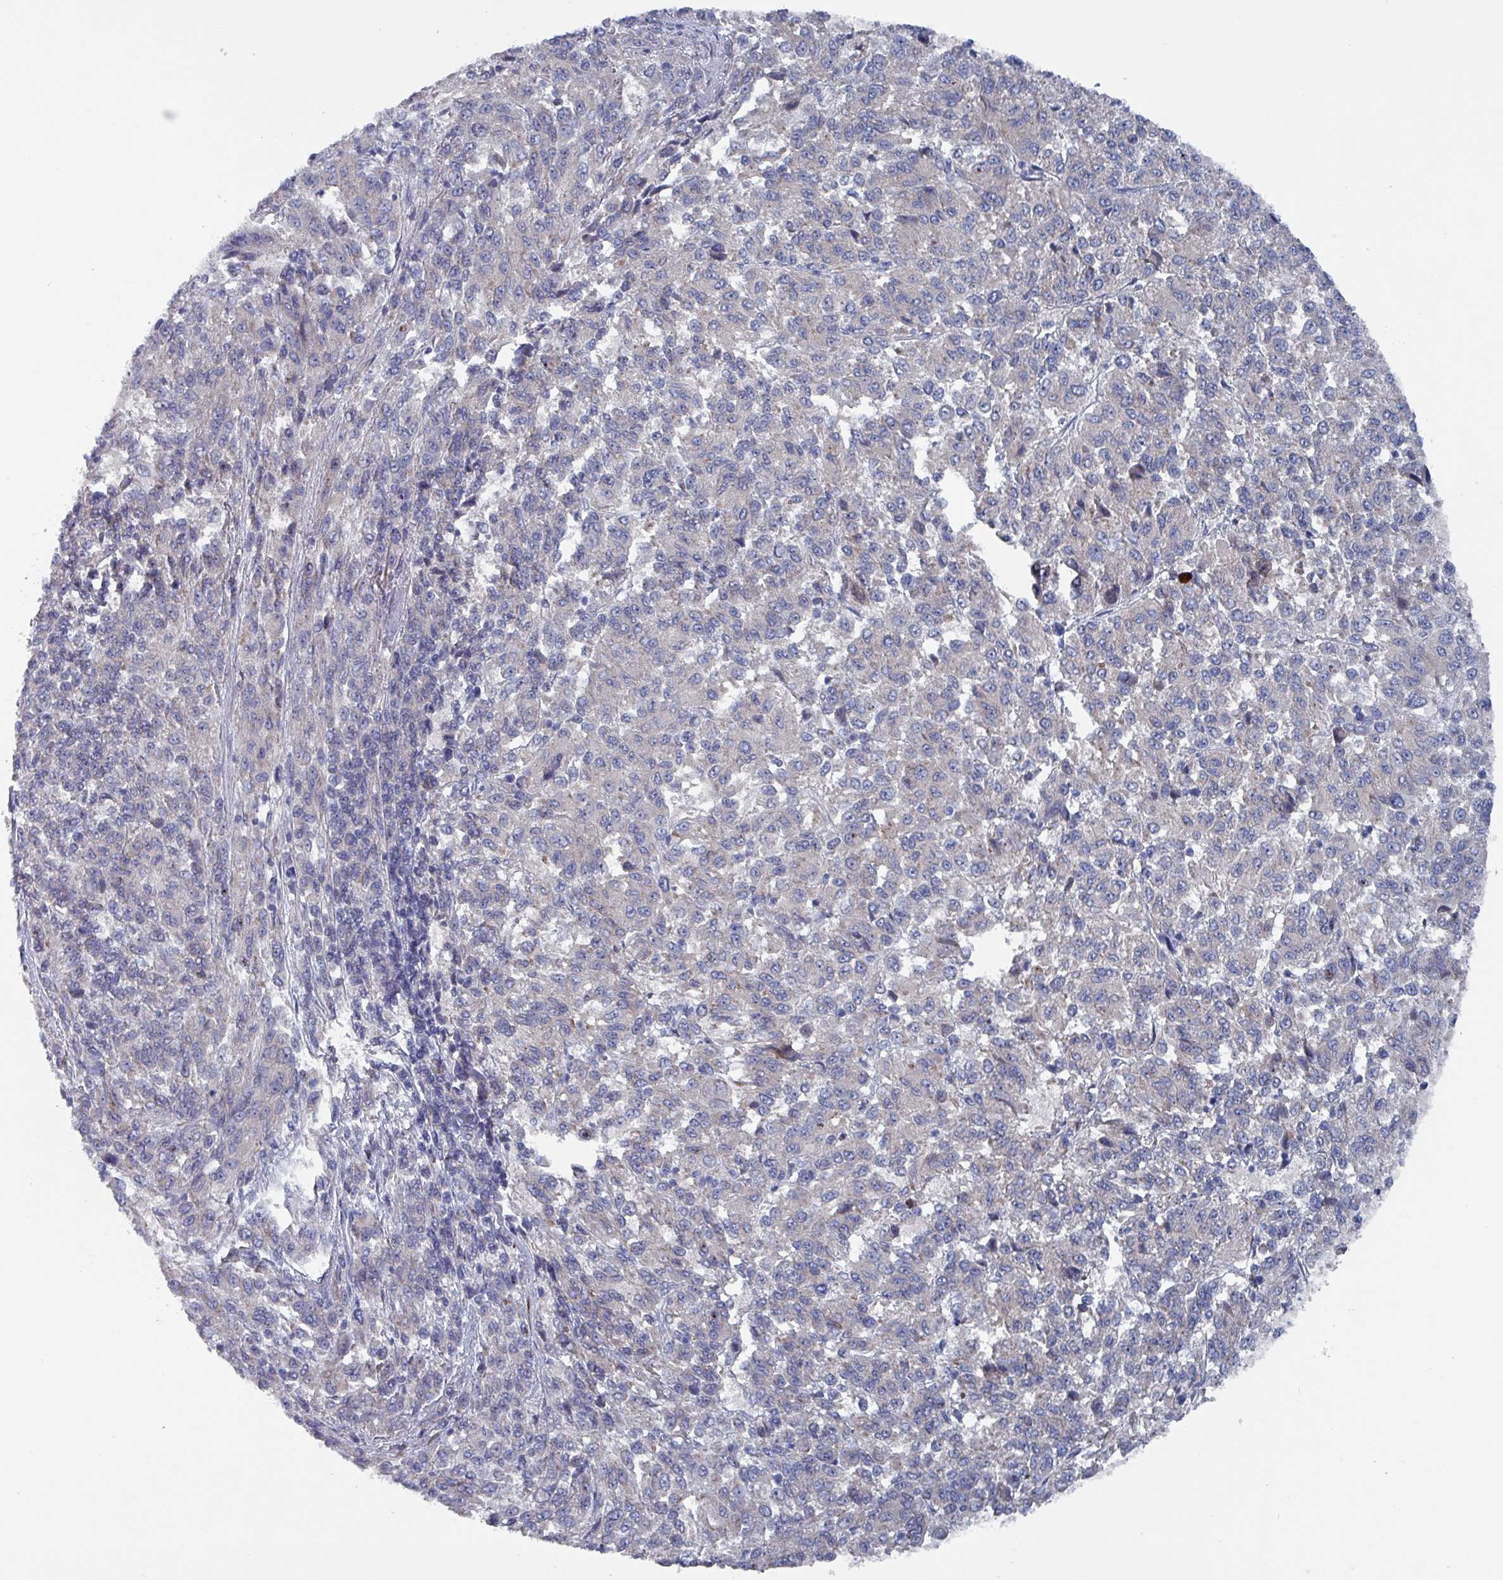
{"staining": {"intensity": "negative", "quantity": "none", "location": "none"}, "tissue": "melanoma", "cell_type": "Tumor cells", "image_type": "cancer", "snomed": [{"axis": "morphology", "description": "Malignant melanoma, Metastatic site"}, {"axis": "topography", "description": "Lung"}], "caption": "Malignant melanoma (metastatic site) was stained to show a protein in brown. There is no significant staining in tumor cells.", "gene": "DRD5", "patient": {"sex": "male", "age": 64}}